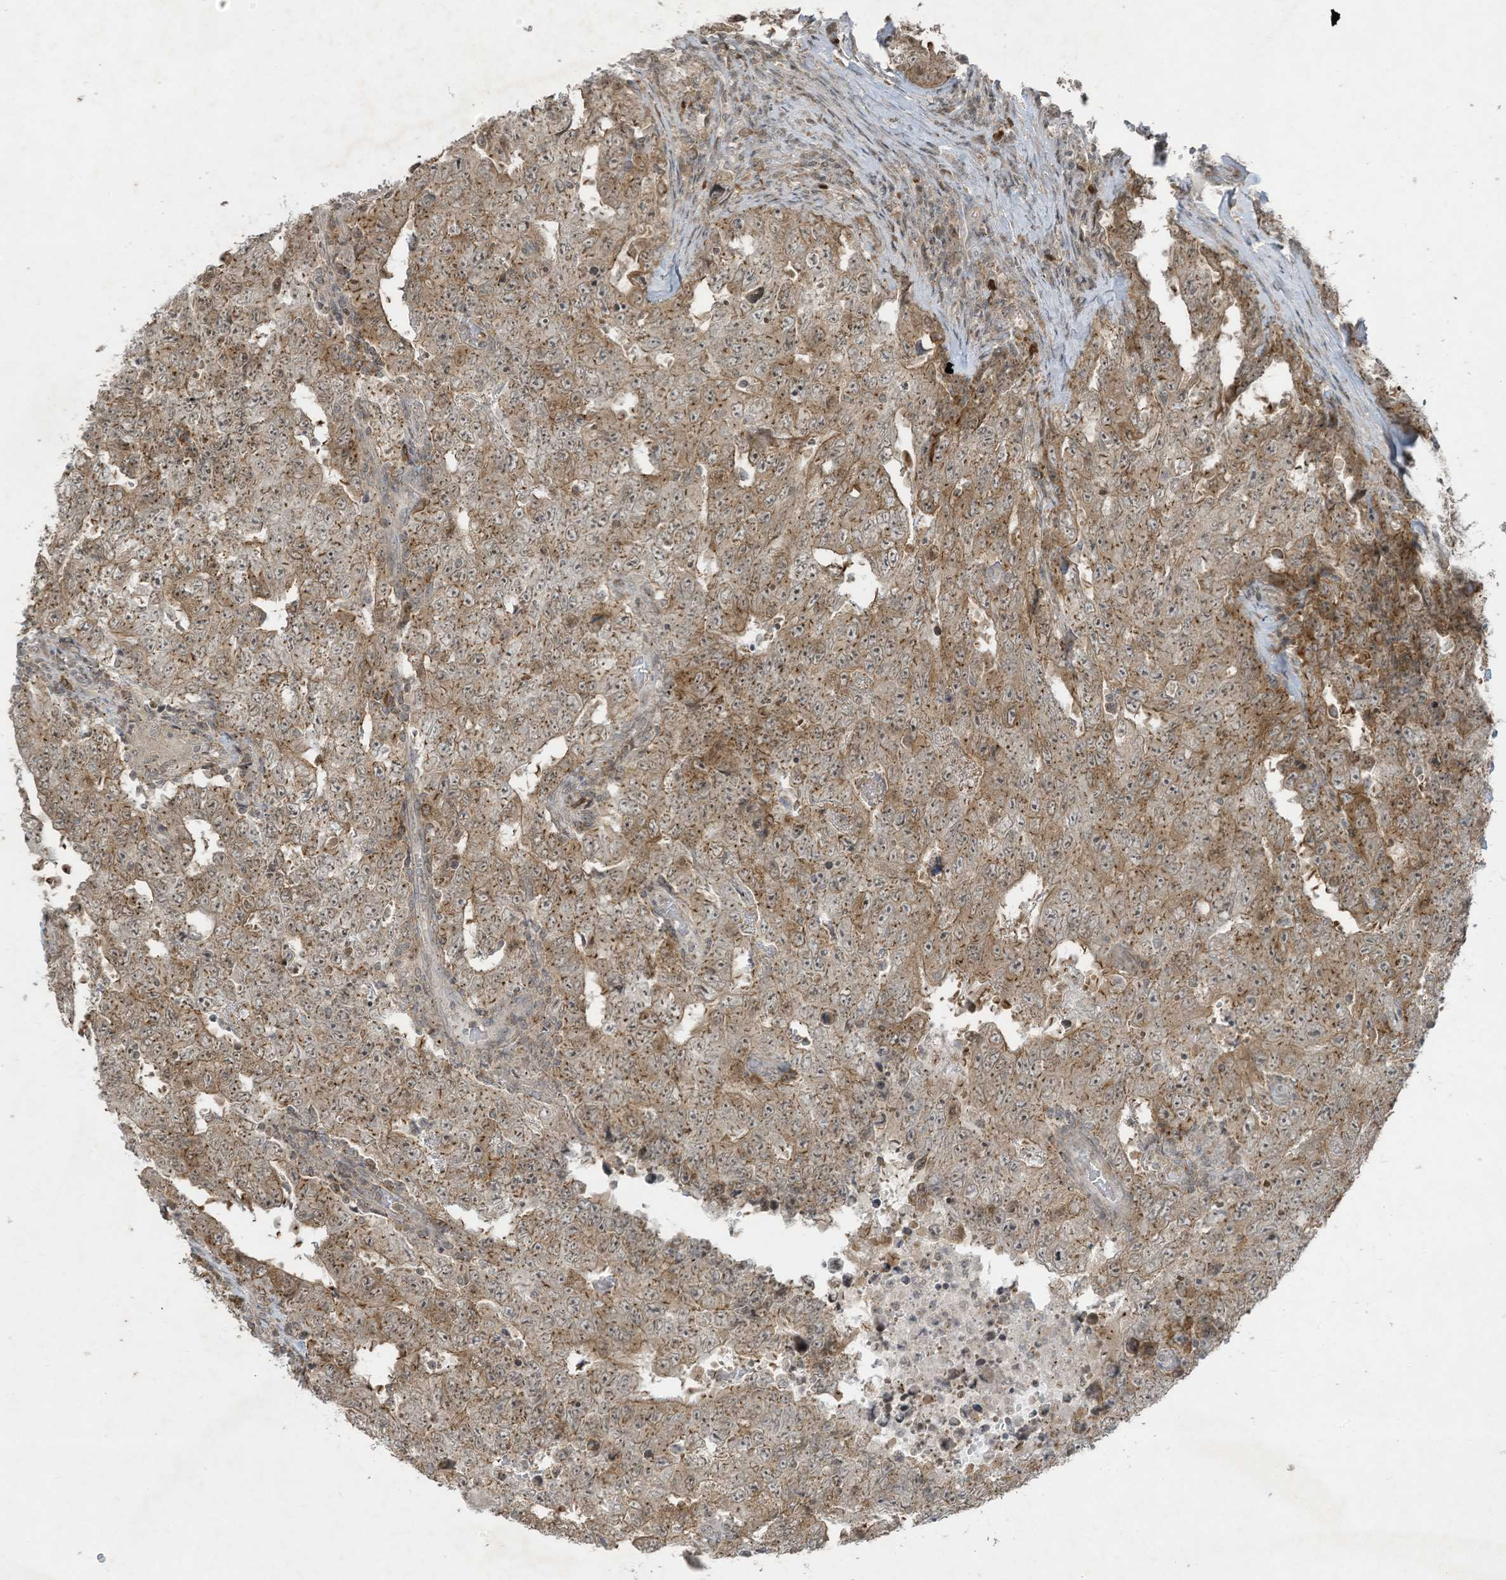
{"staining": {"intensity": "moderate", "quantity": ">75%", "location": "cytoplasmic/membranous"}, "tissue": "testis cancer", "cell_type": "Tumor cells", "image_type": "cancer", "snomed": [{"axis": "morphology", "description": "Carcinoma, Embryonal, NOS"}, {"axis": "topography", "description": "Testis"}], "caption": "Human embryonal carcinoma (testis) stained with a brown dye reveals moderate cytoplasmic/membranous positive staining in approximately >75% of tumor cells.", "gene": "ZNF263", "patient": {"sex": "male", "age": 26}}